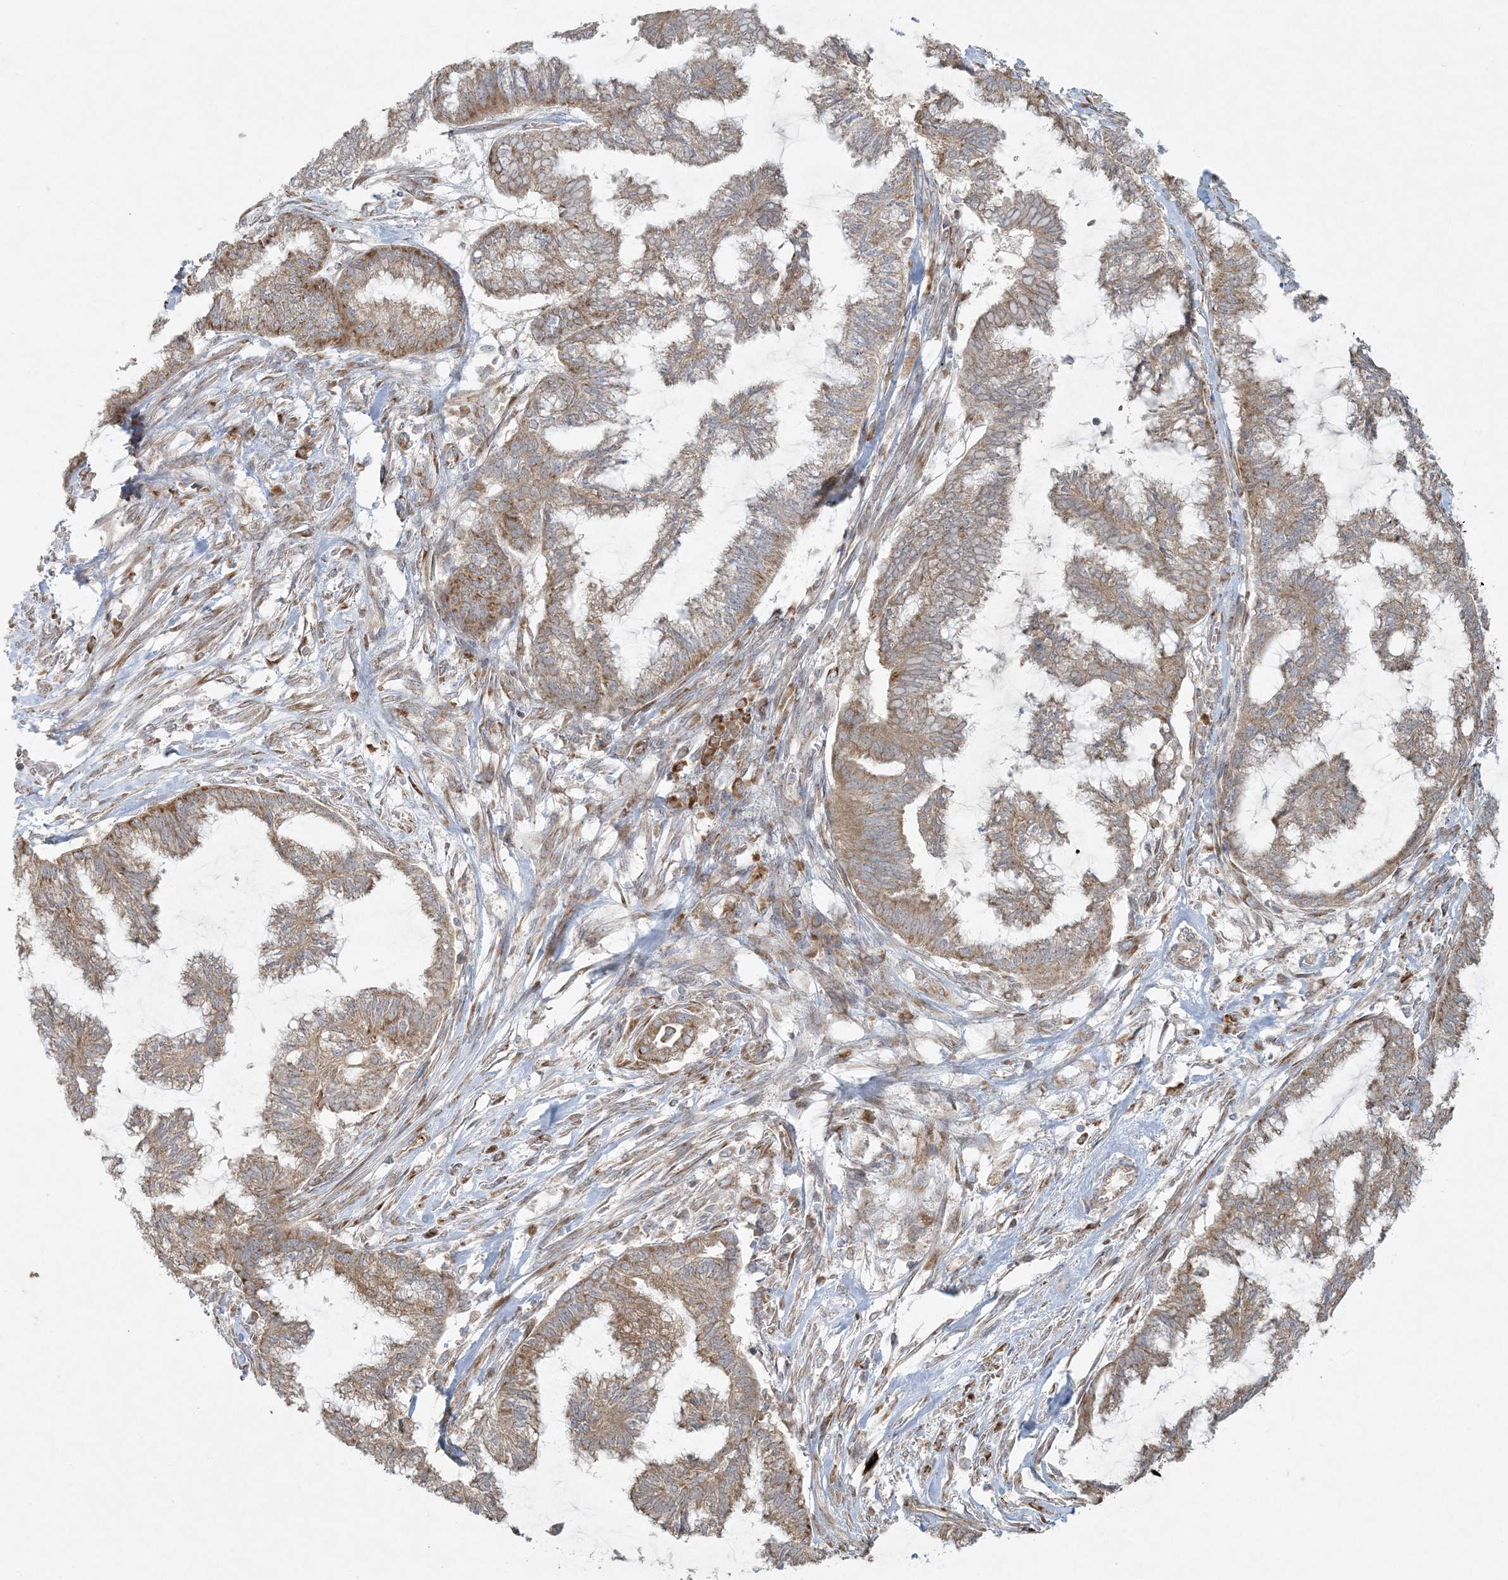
{"staining": {"intensity": "moderate", "quantity": ">75%", "location": "cytoplasmic/membranous"}, "tissue": "endometrial cancer", "cell_type": "Tumor cells", "image_type": "cancer", "snomed": [{"axis": "morphology", "description": "Adenocarcinoma, NOS"}, {"axis": "topography", "description": "Endometrium"}], "caption": "IHC histopathology image of neoplastic tissue: endometrial cancer stained using immunohistochemistry (IHC) demonstrates medium levels of moderate protein expression localized specifically in the cytoplasmic/membranous of tumor cells, appearing as a cytoplasmic/membranous brown color.", "gene": "ZNF263", "patient": {"sex": "female", "age": 86}}